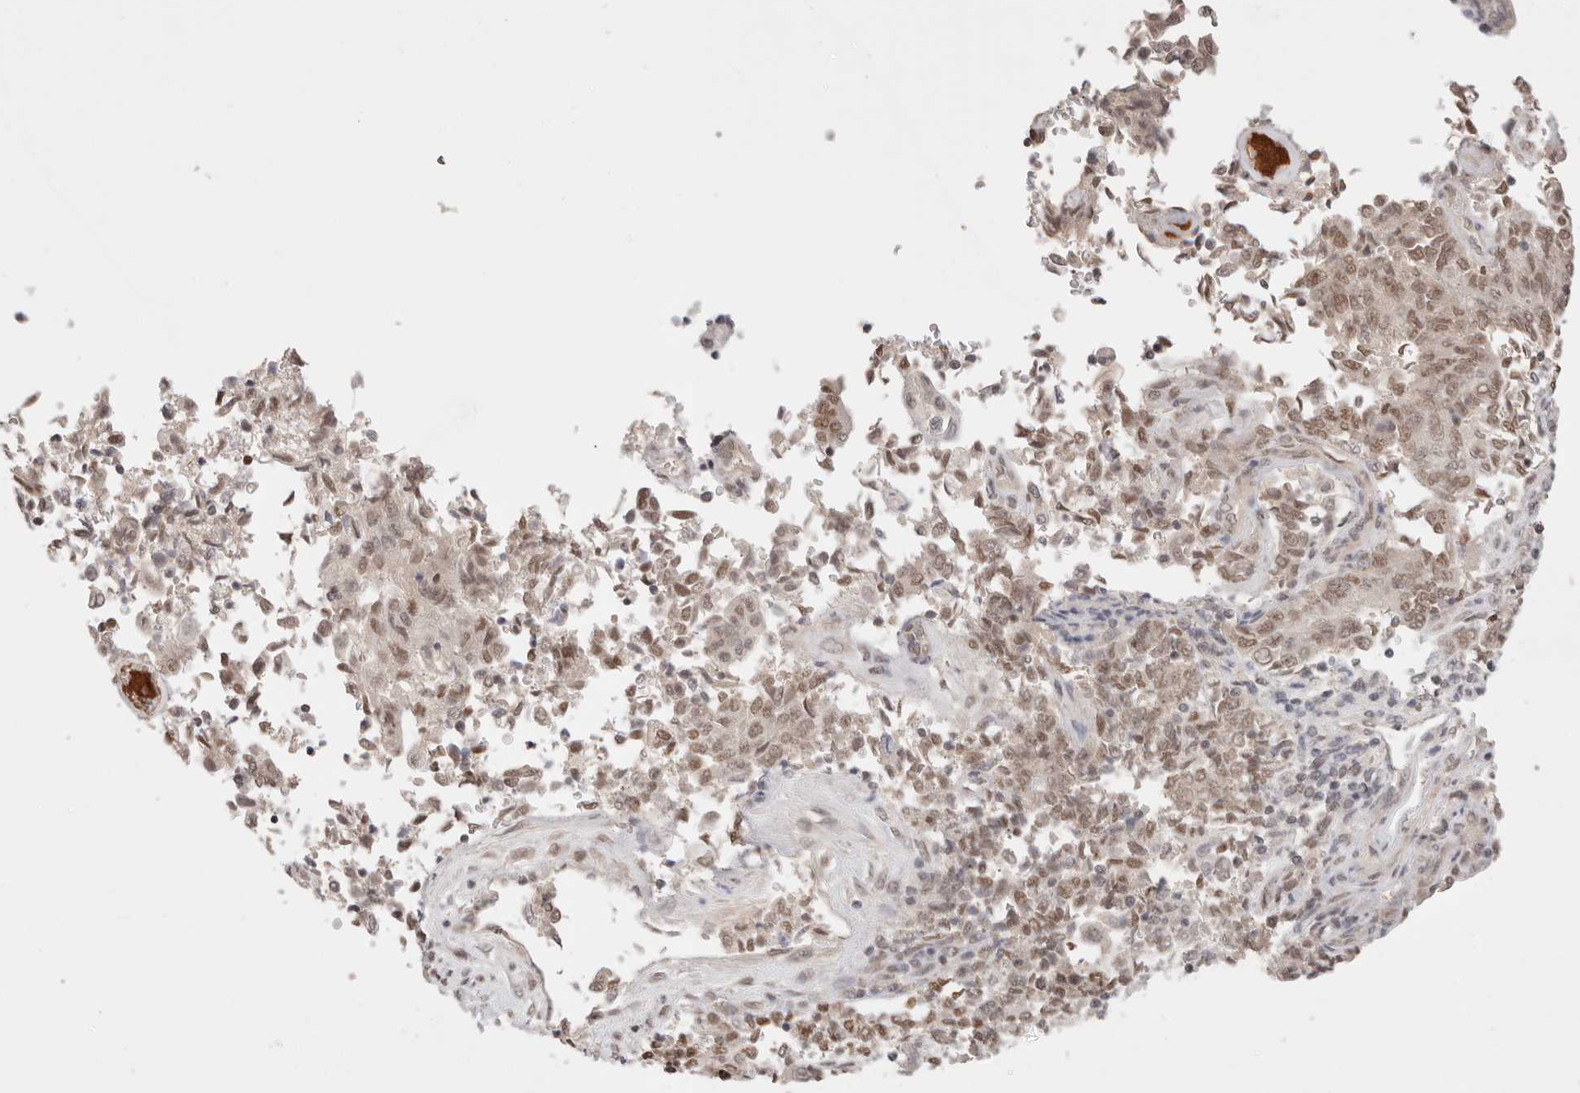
{"staining": {"intensity": "moderate", "quantity": ">75%", "location": "nuclear"}, "tissue": "endometrial cancer", "cell_type": "Tumor cells", "image_type": "cancer", "snomed": [{"axis": "morphology", "description": "Adenocarcinoma, NOS"}, {"axis": "topography", "description": "Endometrium"}], "caption": "Immunohistochemical staining of human endometrial adenocarcinoma displays medium levels of moderate nuclear expression in about >75% of tumor cells.", "gene": "RFC3", "patient": {"sex": "female", "age": 80}}